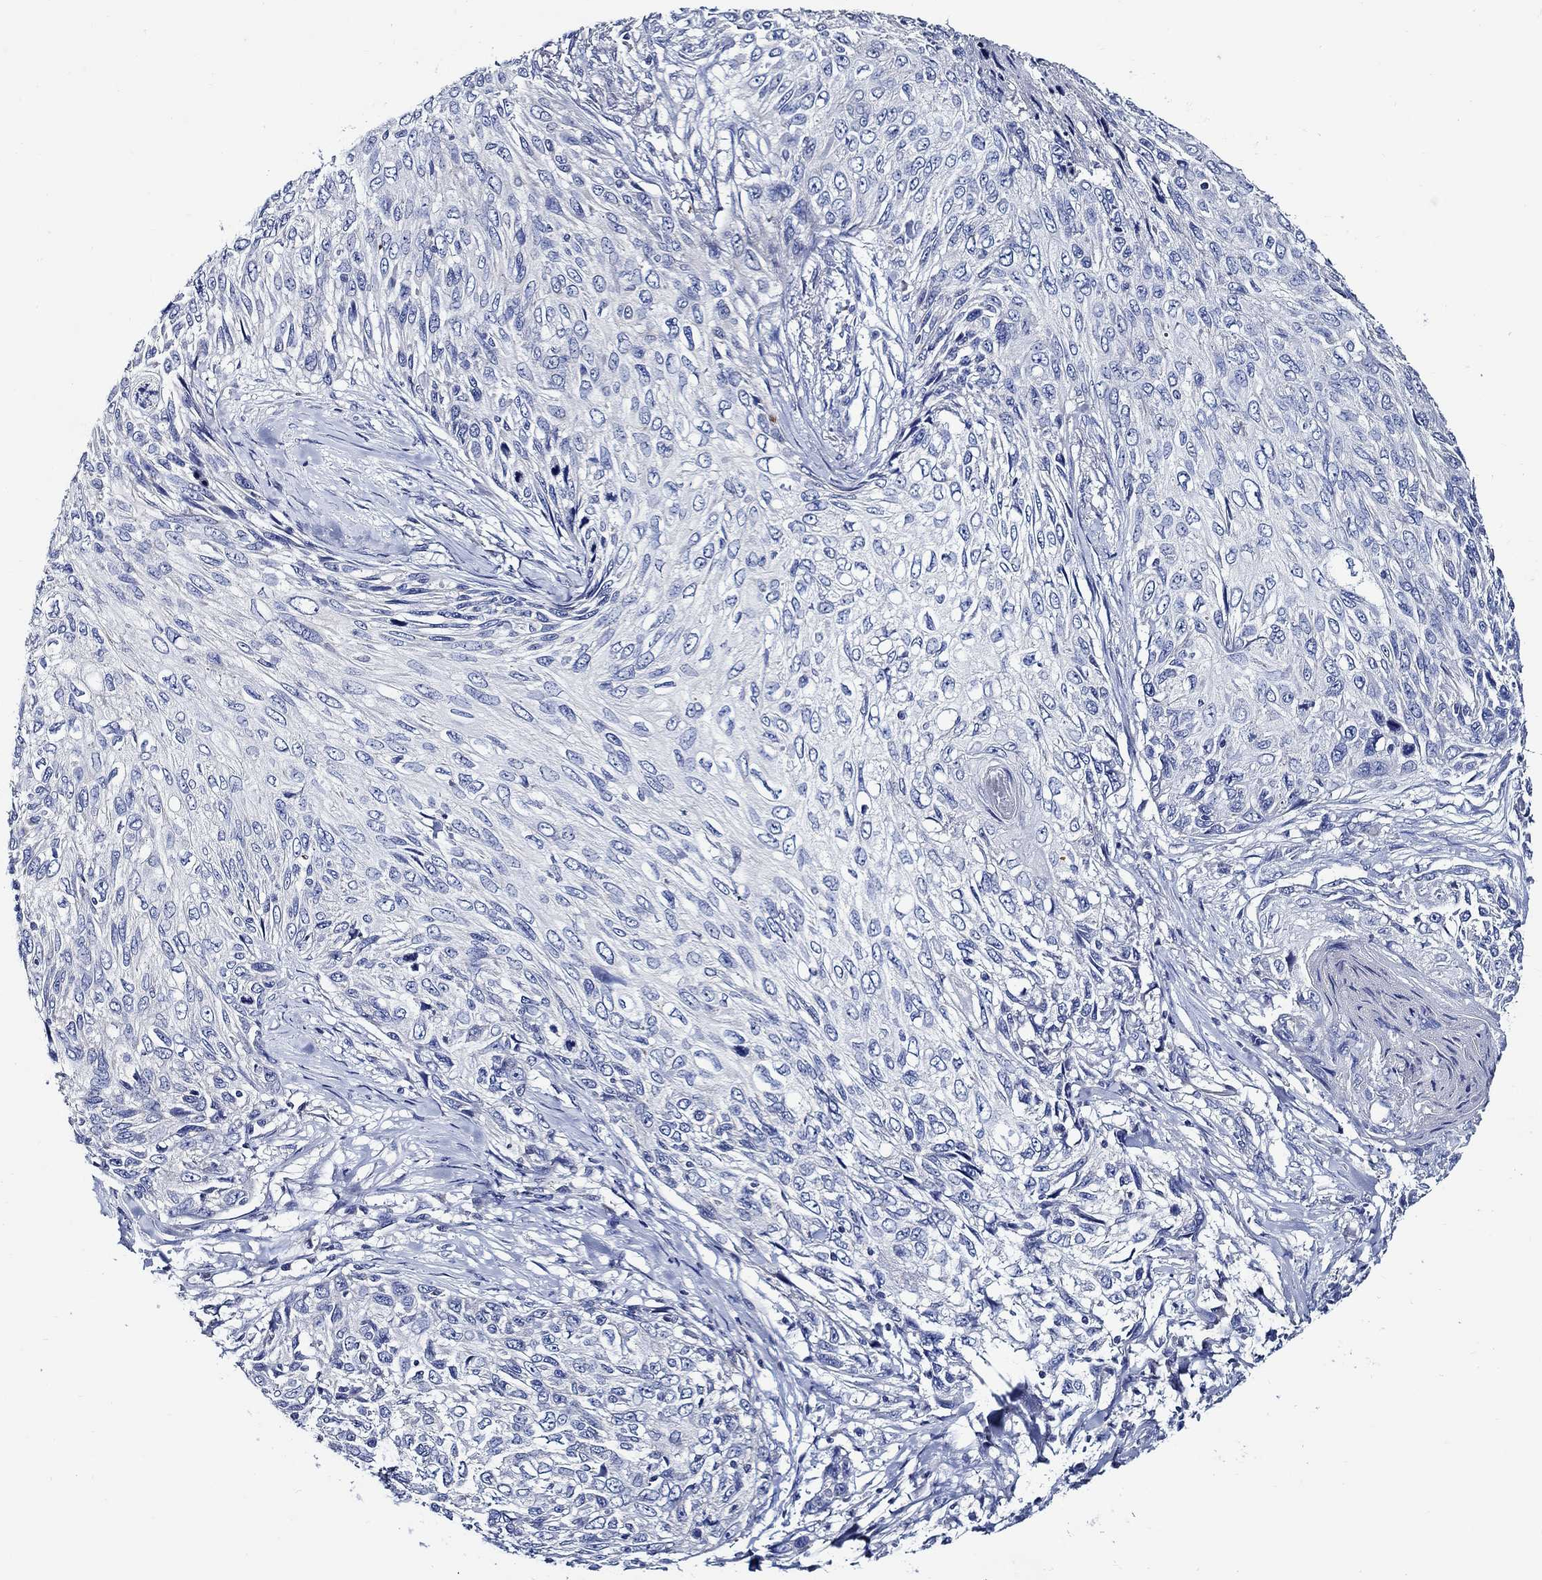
{"staining": {"intensity": "negative", "quantity": "none", "location": "none"}, "tissue": "skin cancer", "cell_type": "Tumor cells", "image_type": "cancer", "snomed": [{"axis": "morphology", "description": "Squamous cell carcinoma, NOS"}, {"axis": "topography", "description": "Skin"}], "caption": "Squamous cell carcinoma (skin) stained for a protein using immunohistochemistry shows no positivity tumor cells.", "gene": "SKOR1", "patient": {"sex": "male", "age": 92}}